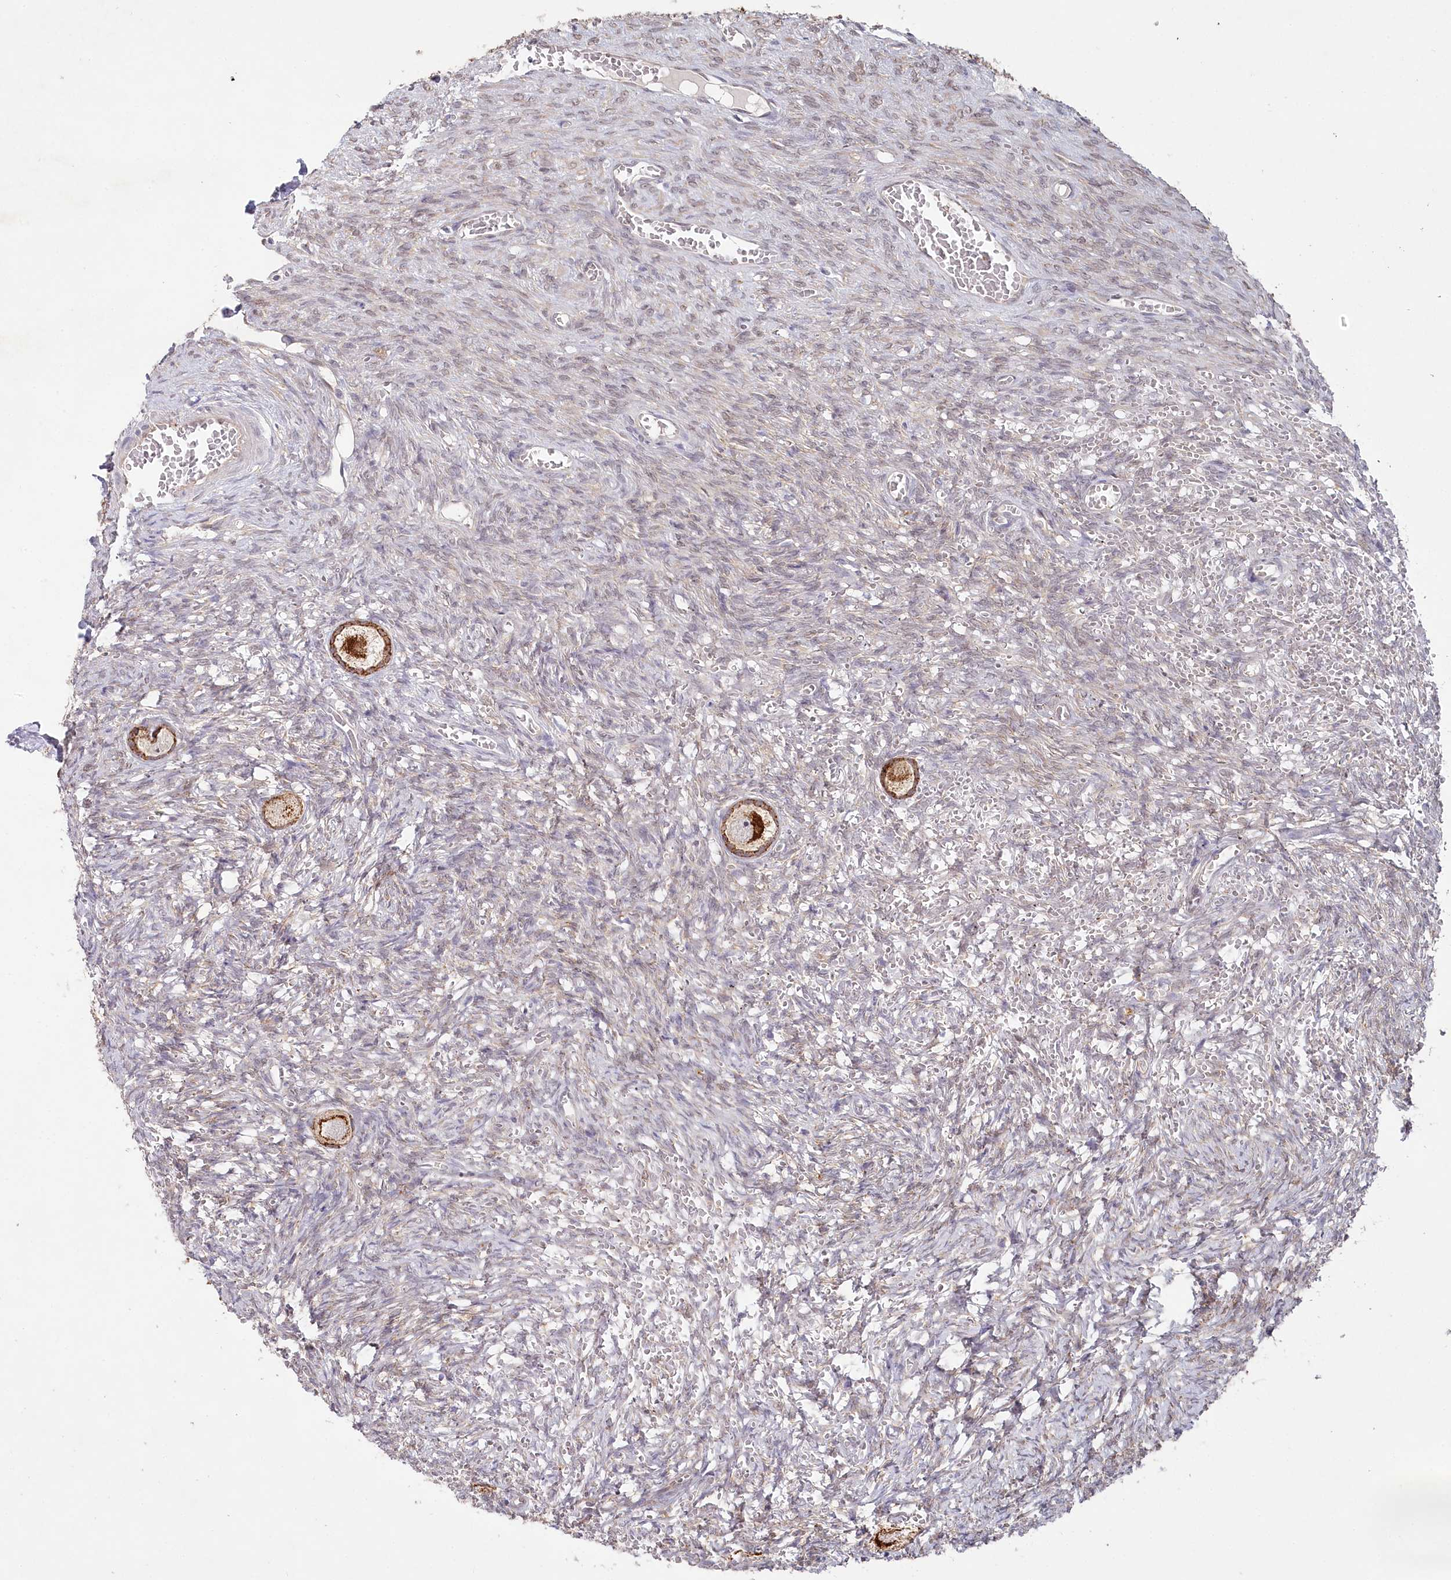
{"staining": {"intensity": "strong", "quantity": ">75%", "location": "cytoplasmic/membranous"}, "tissue": "ovary", "cell_type": "Follicle cells", "image_type": "normal", "snomed": [{"axis": "morphology", "description": "Normal tissue, NOS"}, {"axis": "topography", "description": "Ovary"}], "caption": "Immunohistochemical staining of benign human ovary shows high levels of strong cytoplasmic/membranous staining in approximately >75% of follicle cells.", "gene": "AAMDC", "patient": {"sex": "female", "age": 27}}